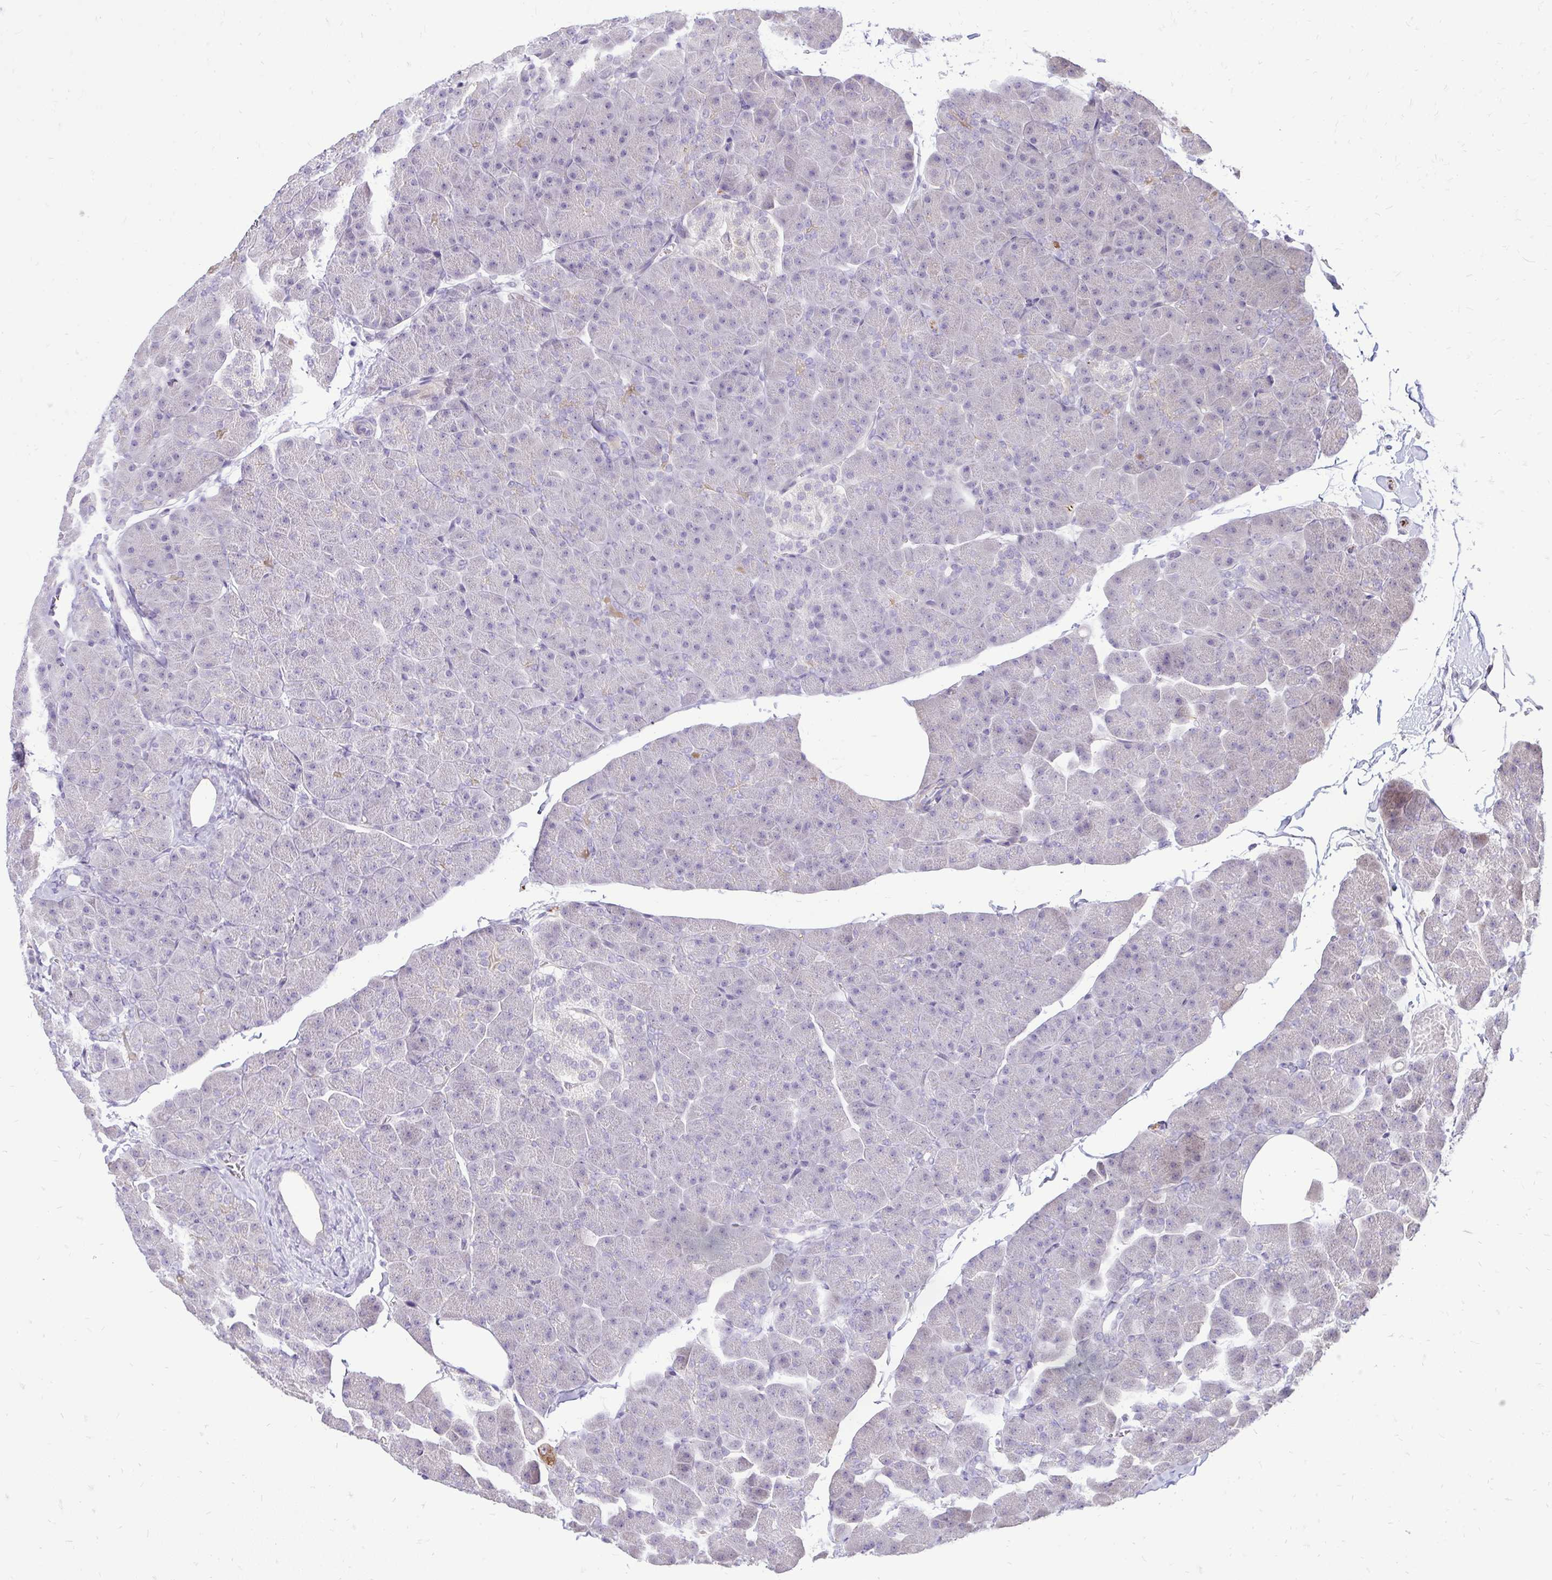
{"staining": {"intensity": "negative", "quantity": "none", "location": "none"}, "tissue": "pancreas", "cell_type": "Exocrine glandular cells", "image_type": "normal", "snomed": [{"axis": "morphology", "description": "Normal tissue, NOS"}, {"axis": "topography", "description": "Pancreas"}], "caption": "A high-resolution image shows IHC staining of benign pancreas, which exhibits no significant positivity in exocrine glandular cells. (DAB (3,3'-diaminobenzidine) IHC, high magnification).", "gene": "OR8D1", "patient": {"sex": "male", "age": 35}}